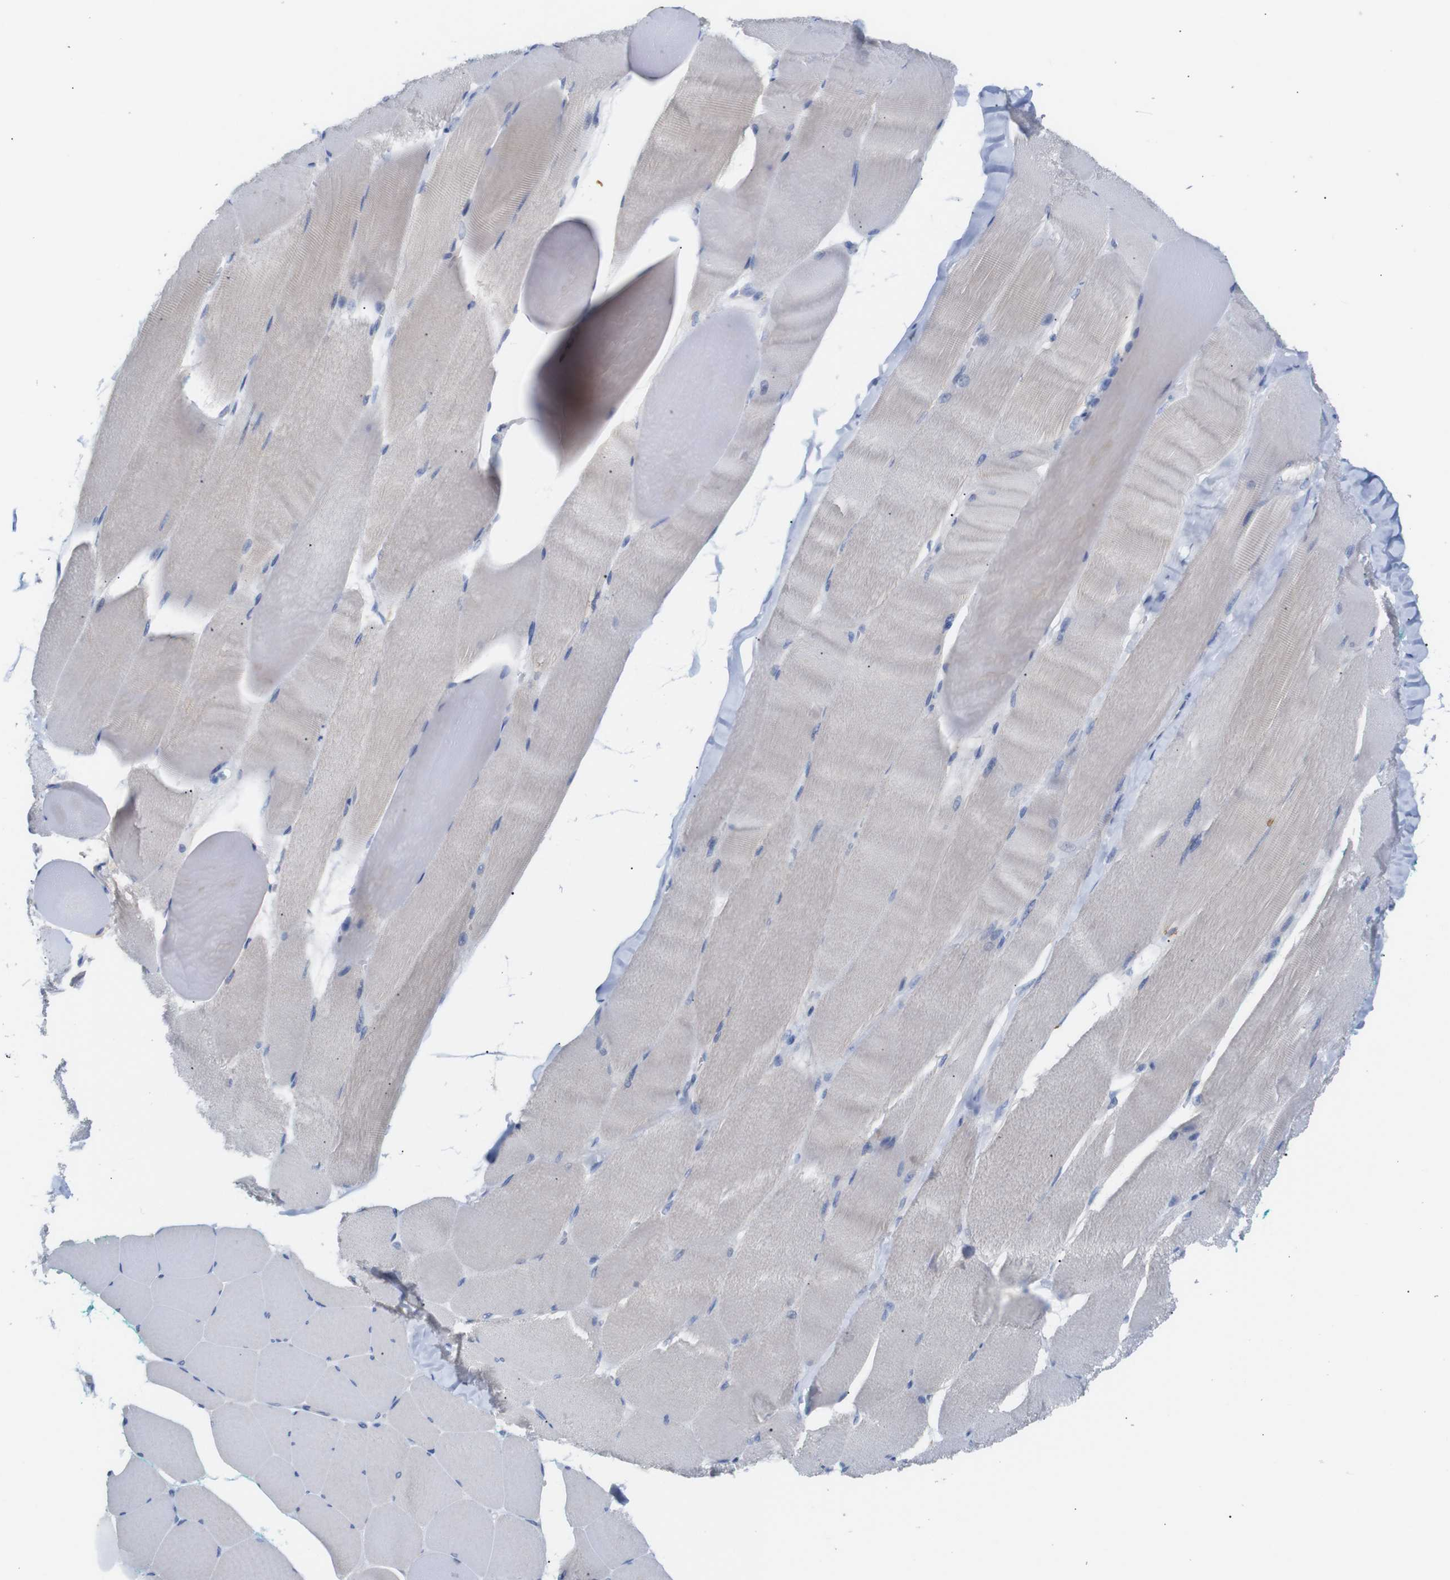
{"staining": {"intensity": "negative", "quantity": "none", "location": "none"}, "tissue": "skeletal muscle", "cell_type": "Myocytes", "image_type": "normal", "snomed": [{"axis": "morphology", "description": "Normal tissue, NOS"}, {"axis": "morphology", "description": "Squamous cell carcinoma, NOS"}, {"axis": "topography", "description": "Skeletal muscle"}], "caption": "The histopathology image demonstrates no staining of myocytes in normal skeletal muscle. The staining was performed using DAB to visualize the protein expression in brown, while the nuclei were stained in blue with hematoxylin (Magnification: 20x).", "gene": "ALOX15", "patient": {"sex": "male", "age": 51}}